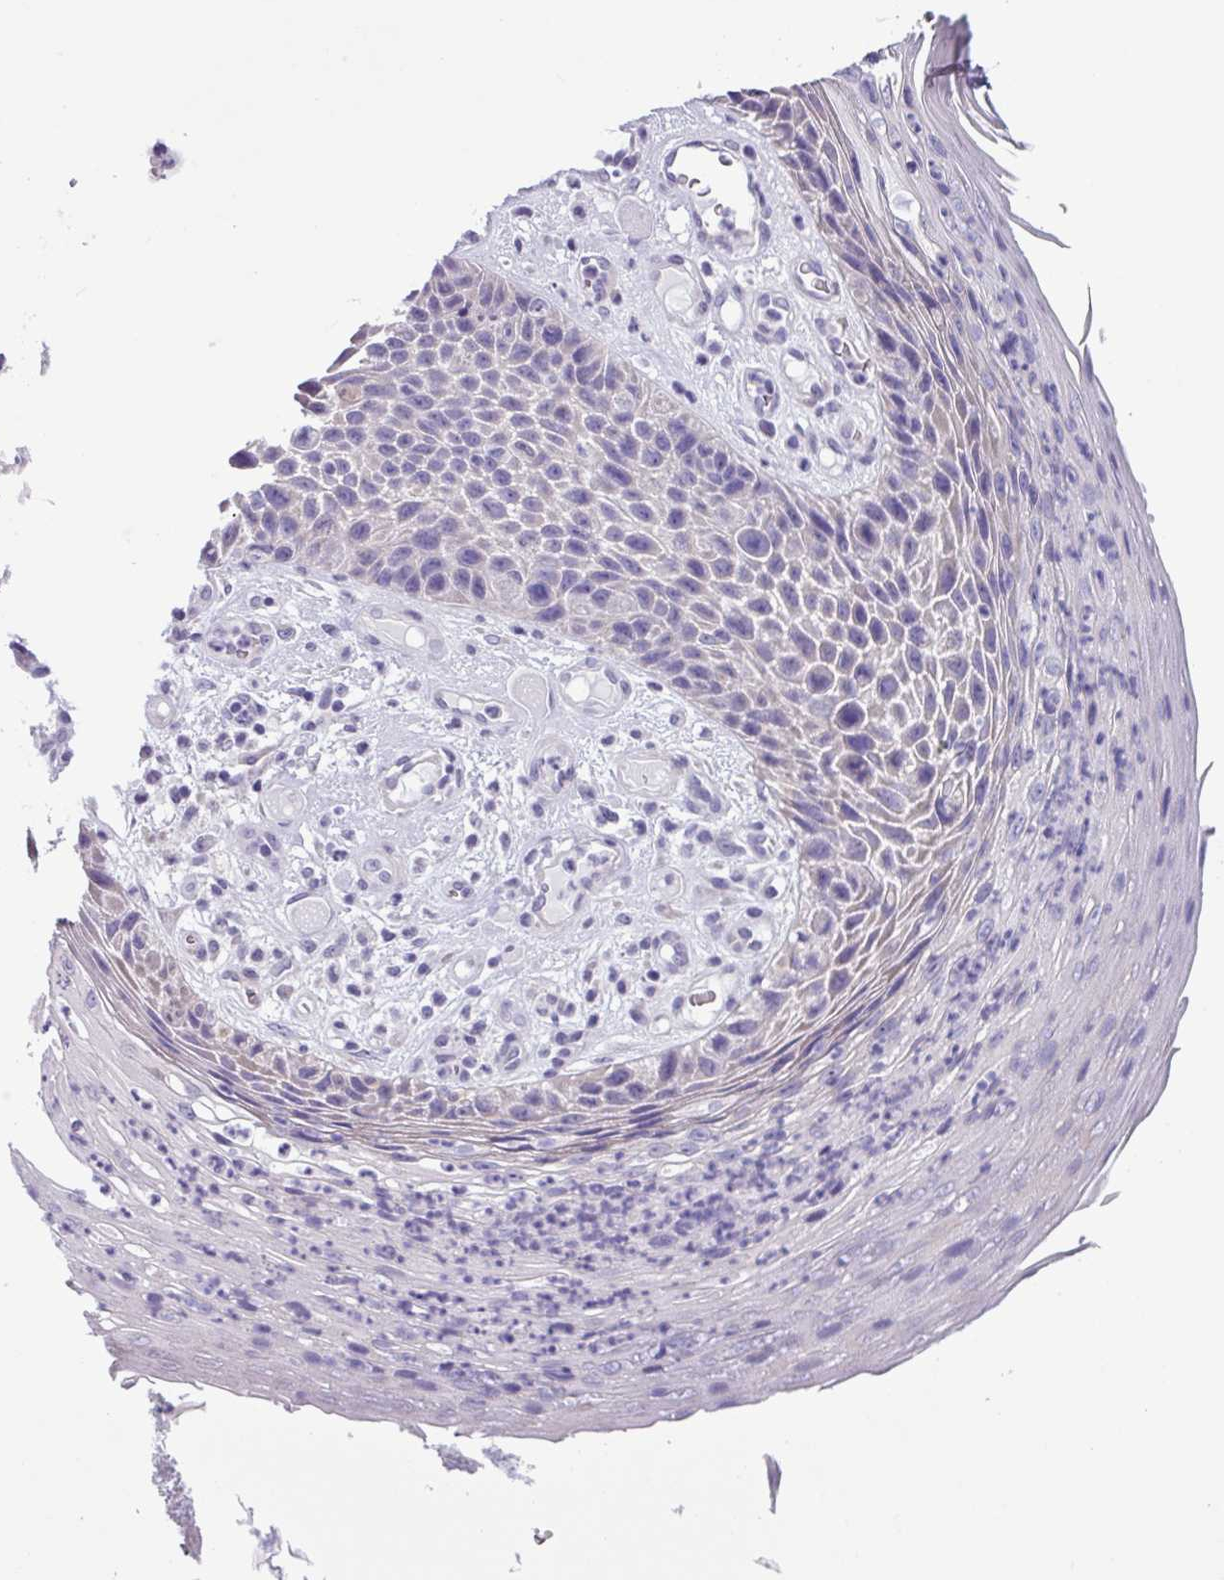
{"staining": {"intensity": "weak", "quantity": "<25%", "location": "cytoplasmic/membranous"}, "tissue": "skin cancer", "cell_type": "Tumor cells", "image_type": "cancer", "snomed": [{"axis": "morphology", "description": "Squamous cell carcinoma, NOS"}, {"axis": "topography", "description": "Skin"}], "caption": "There is no significant positivity in tumor cells of squamous cell carcinoma (skin). (DAB (3,3'-diaminobenzidine) immunohistochemistry (IHC) with hematoxylin counter stain).", "gene": "C20orf27", "patient": {"sex": "female", "age": 88}}